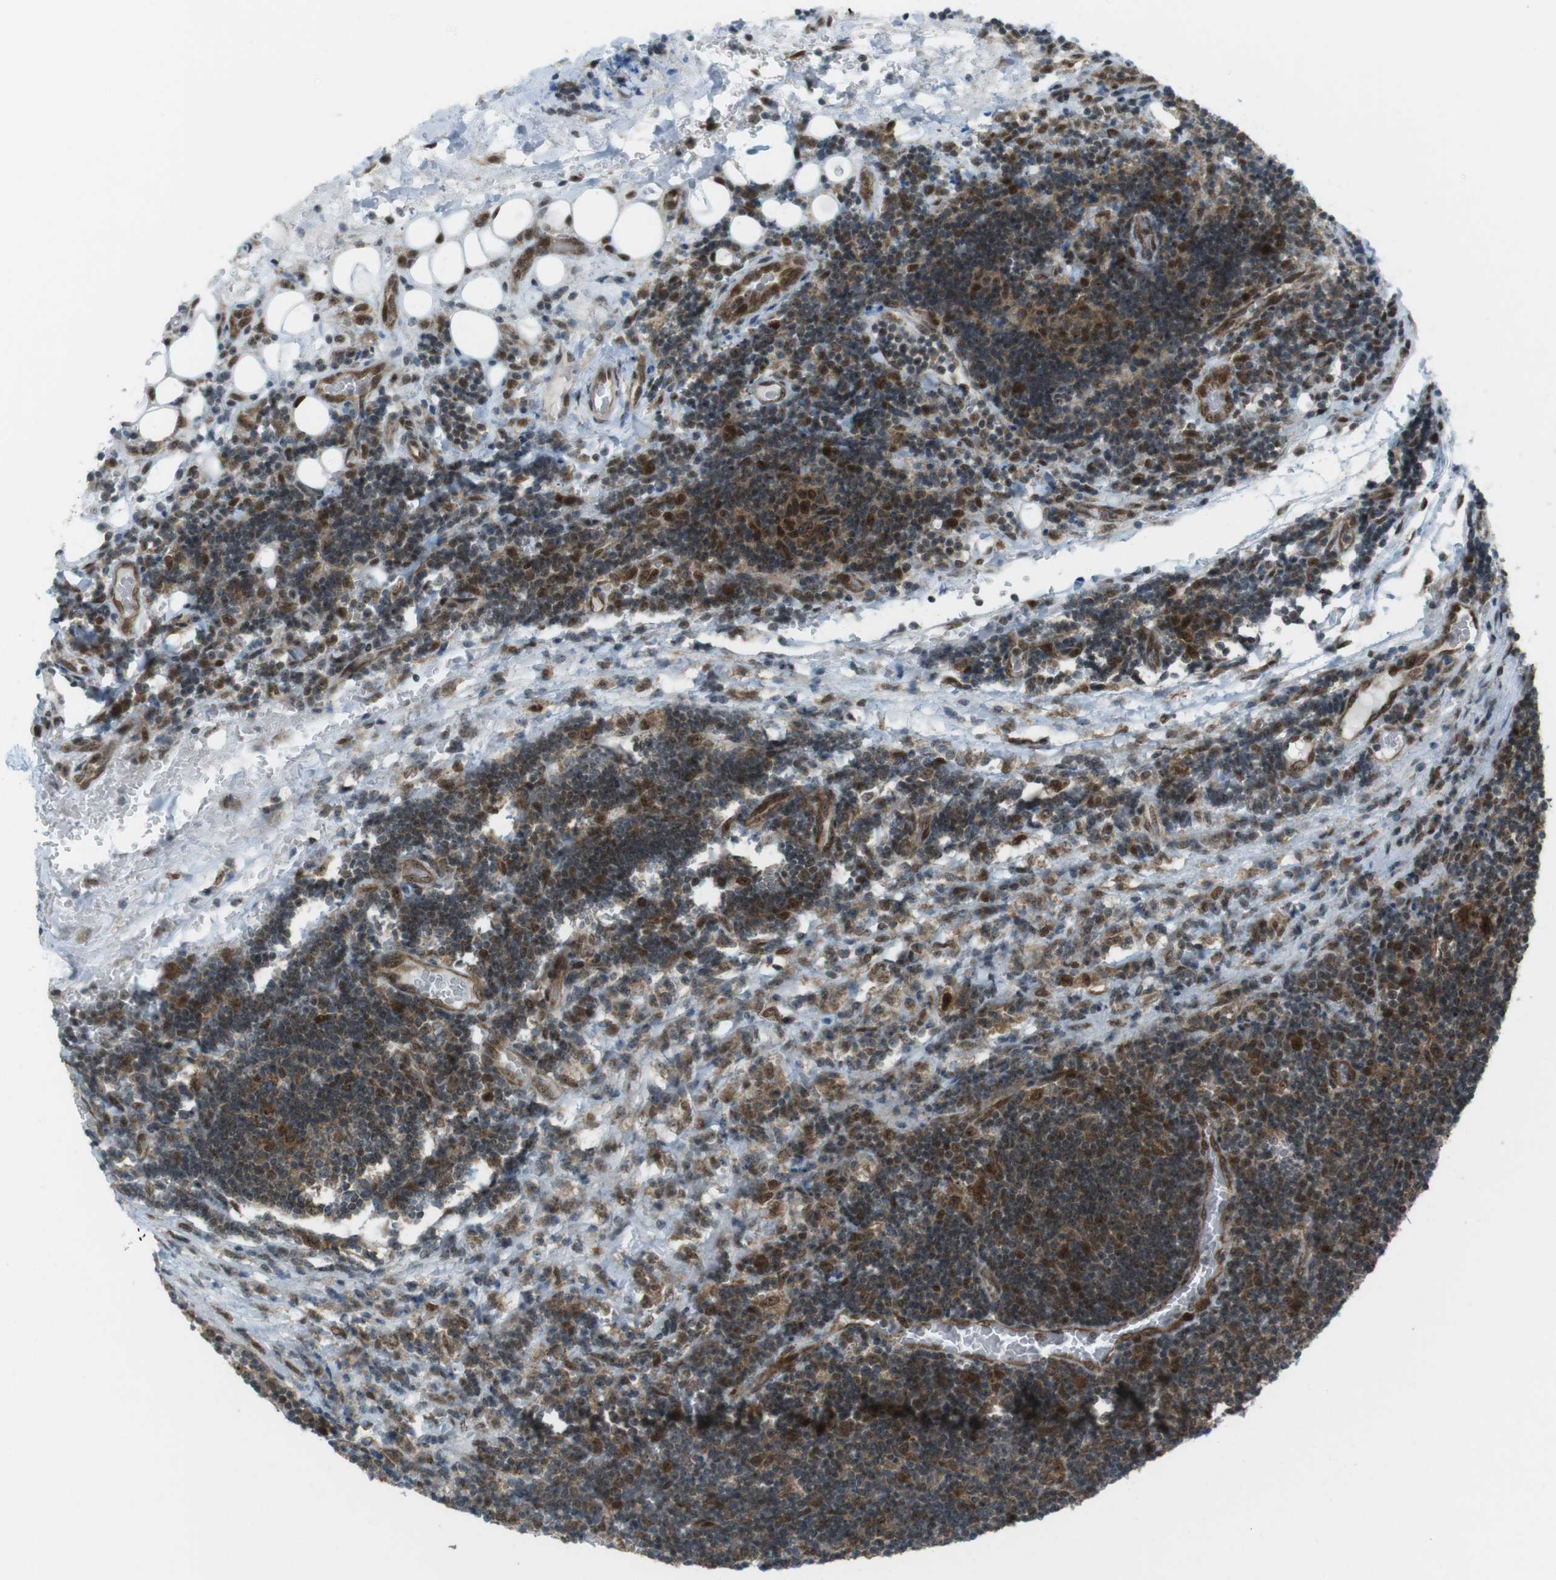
{"staining": {"intensity": "strong", "quantity": ">75%", "location": "cytoplasmic/membranous,nuclear"}, "tissue": "lymph node", "cell_type": "Germinal center cells", "image_type": "normal", "snomed": [{"axis": "morphology", "description": "Normal tissue, NOS"}, {"axis": "topography", "description": "Lymph node"}, {"axis": "topography", "description": "Salivary gland"}], "caption": "Immunohistochemistry histopathology image of unremarkable lymph node stained for a protein (brown), which displays high levels of strong cytoplasmic/membranous,nuclear positivity in about >75% of germinal center cells.", "gene": "CSNK1D", "patient": {"sex": "male", "age": 8}}